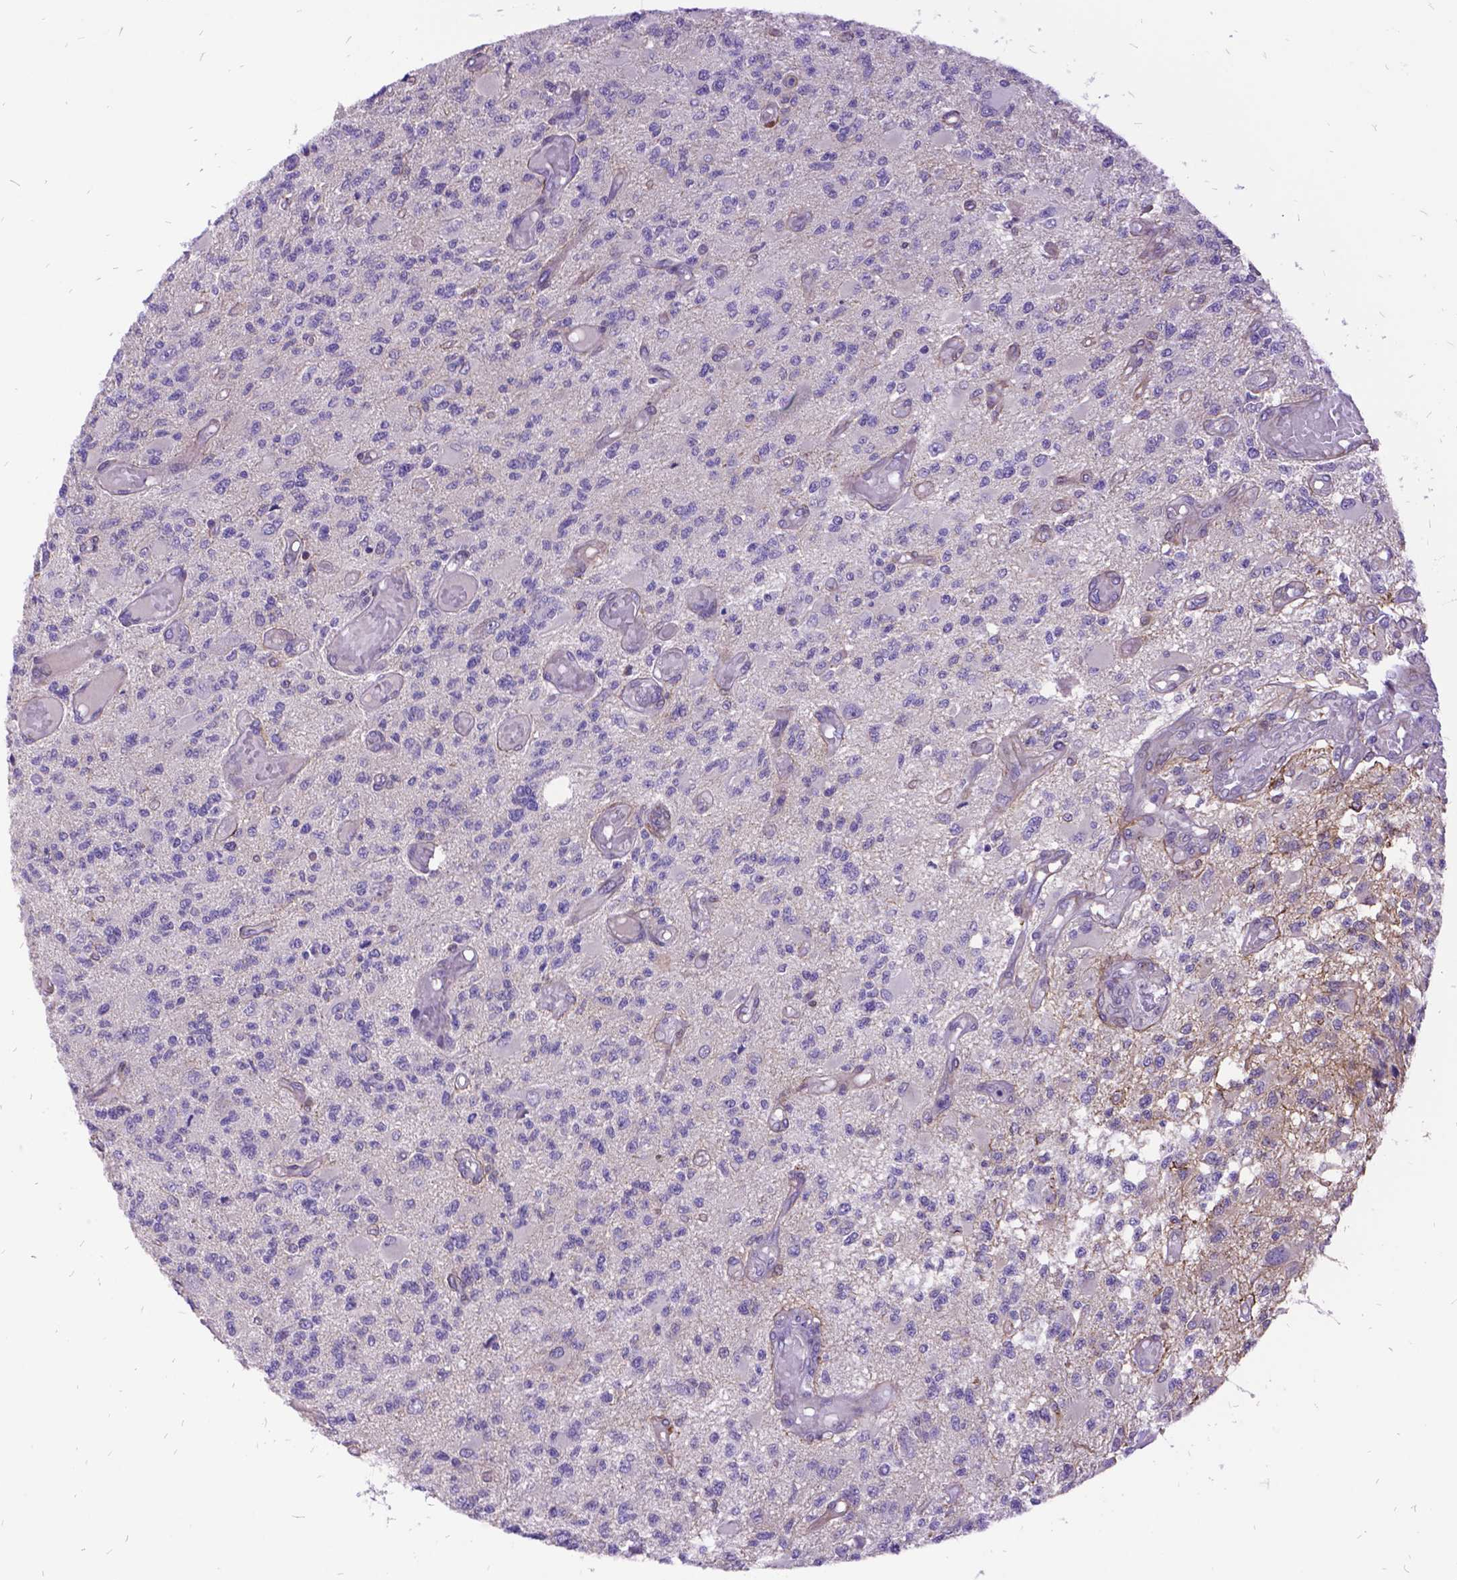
{"staining": {"intensity": "negative", "quantity": "none", "location": "none"}, "tissue": "glioma", "cell_type": "Tumor cells", "image_type": "cancer", "snomed": [{"axis": "morphology", "description": "Glioma, malignant, High grade"}, {"axis": "topography", "description": "Brain"}], "caption": "This is an immunohistochemistry image of high-grade glioma (malignant). There is no positivity in tumor cells.", "gene": "GRB7", "patient": {"sex": "female", "age": 63}}